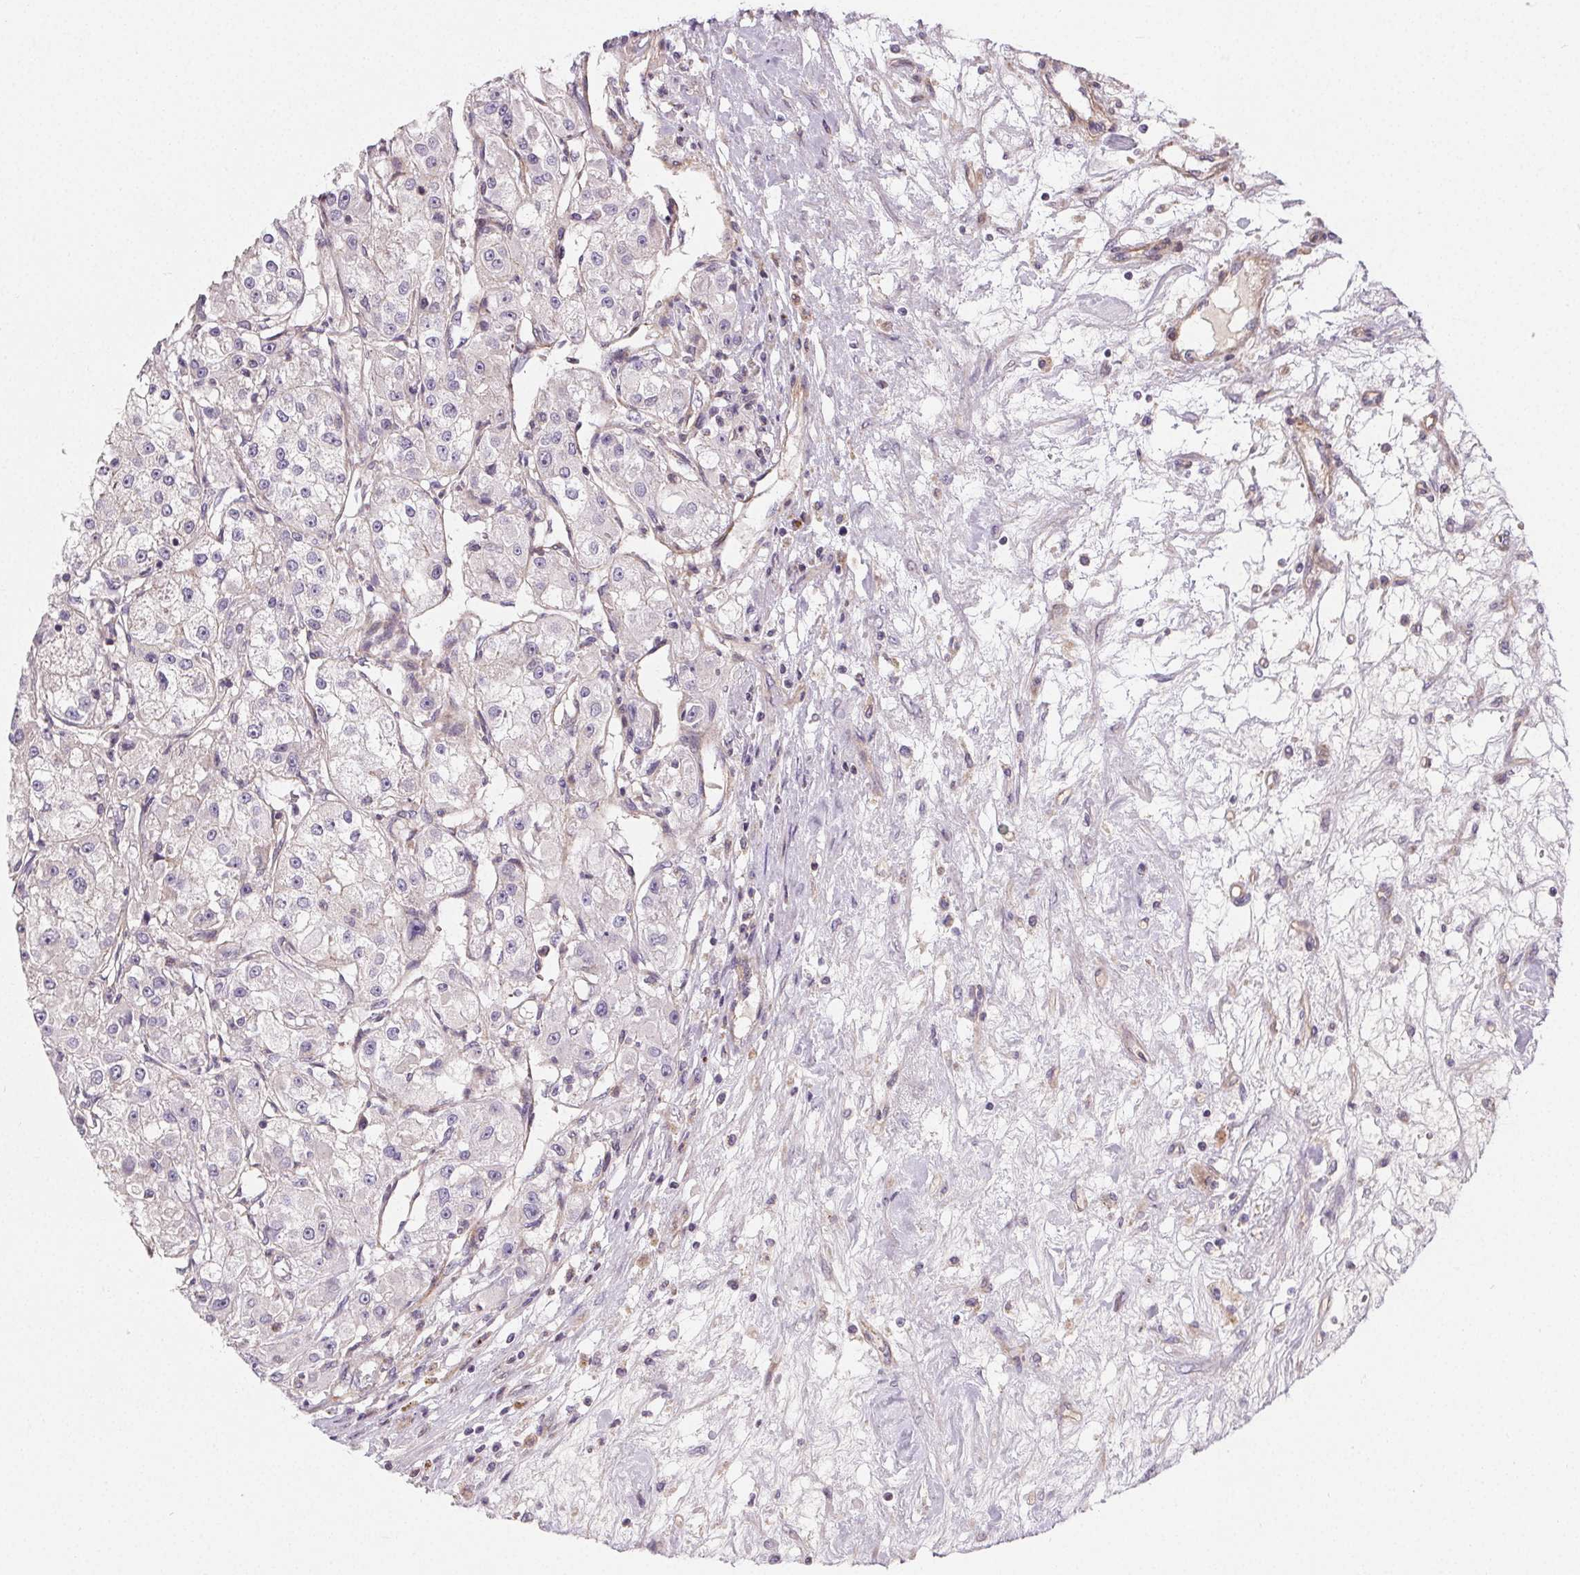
{"staining": {"intensity": "negative", "quantity": "none", "location": "none"}, "tissue": "renal cancer", "cell_type": "Tumor cells", "image_type": "cancer", "snomed": [{"axis": "morphology", "description": "Adenocarcinoma, NOS"}, {"axis": "topography", "description": "Kidney"}], "caption": "This is a histopathology image of immunohistochemistry staining of renal cancer, which shows no staining in tumor cells. (DAB immunohistochemistry, high magnification).", "gene": "APLP1", "patient": {"sex": "female", "age": 63}}